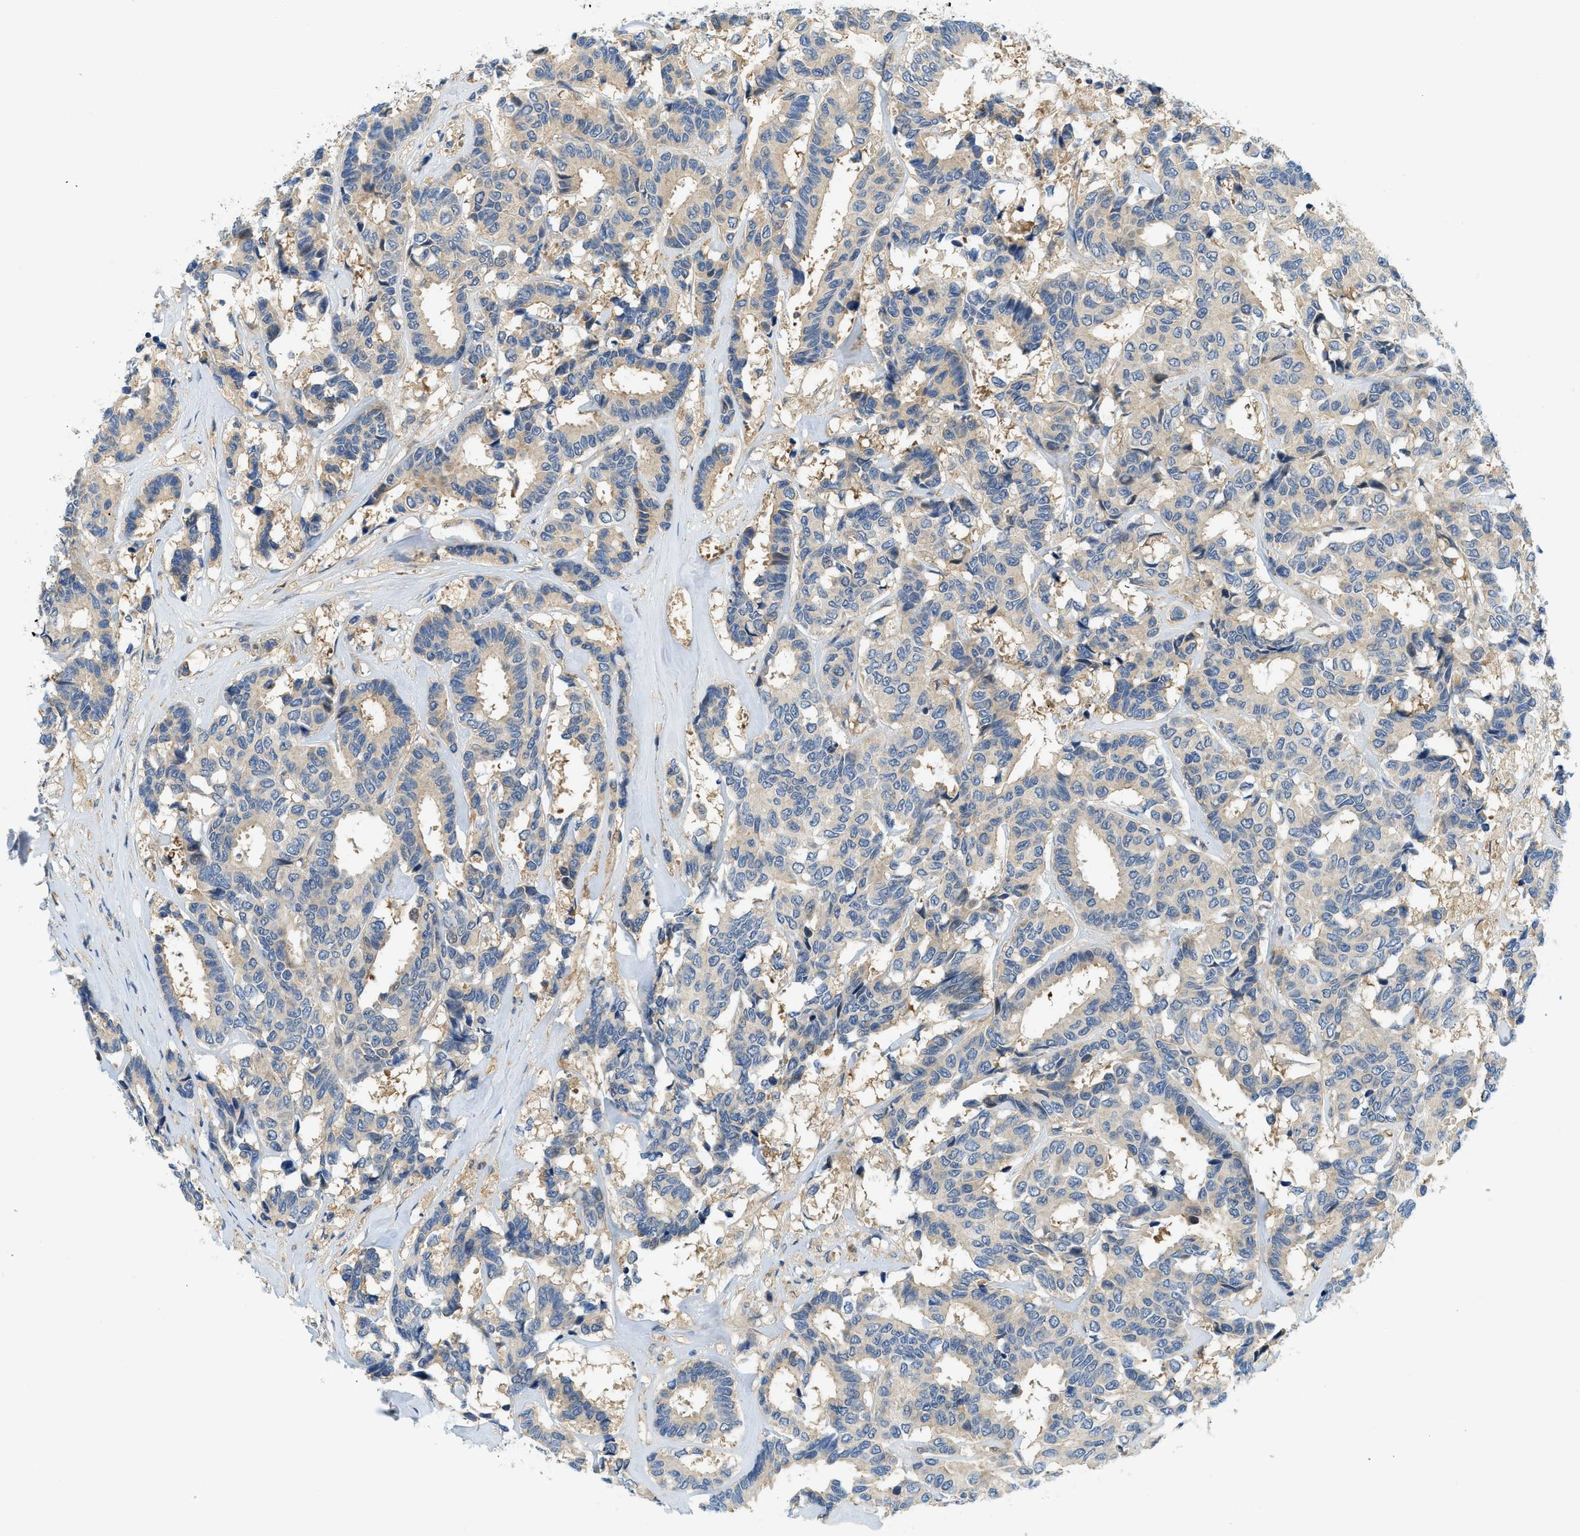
{"staining": {"intensity": "weak", "quantity": "25%-75%", "location": "cytoplasmic/membranous"}, "tissue": "breast cancer", "cell_type": "Tumor cells", "image_type": "cancer", "snomed": [{"axis": "morphology", "description": "Duct carcinoma"}, {"axis": "topography", "description": "Breast"}], "caption": "Immunohistochemical staining of breast cancer (invasive ductal carcinoma) reveals low levels of weak cytoplasmic/membranous protein staining in about 25%-75% of tumor cells.", "gene": "KCNK1", "patient": {"sex": "female", "age": 87}}